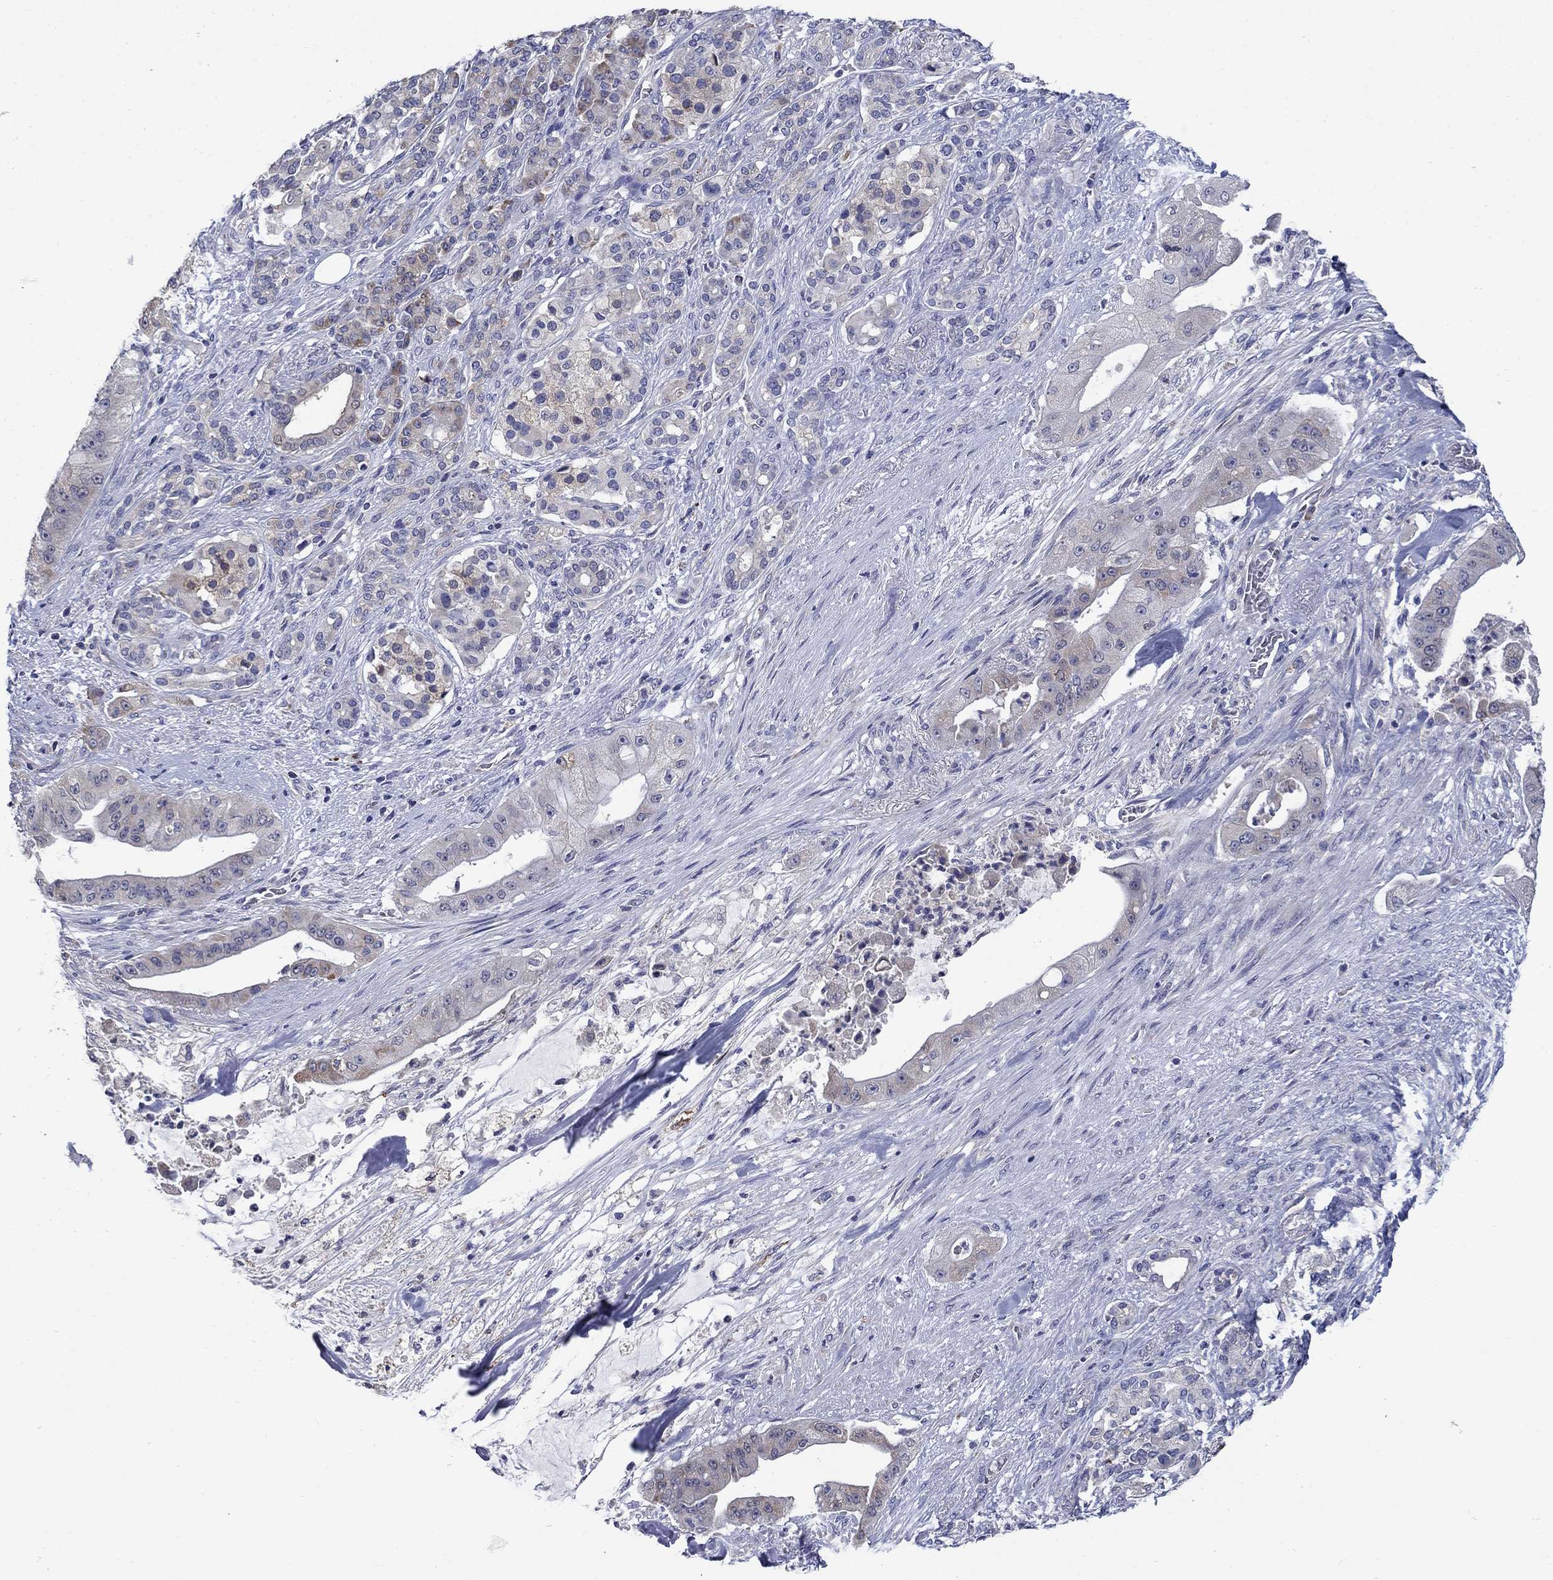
{"staining": {"intensity": "weak", "quantity": "<25%", "location": "cytoplasmic/membranous"}, "tissue": "pancreatic cancer", "cell_type": "Tumor cells", "image_type": "cancer", "snomed": [{"axis": "morphology", "description": "Normal tissue, NOS"}, {"axis": "morphology", "description": "Inflammation, NOS"}, {"axis": "morphology", "description": "Adenocarcinoma, NOS"}, {"axis": "topography", "description": "Pancreas"}], "caption": "High magnification brightfield microscopy of adenocarcinoma (pancreatic) stained with DAB (3,3'-diaminobenzidine) (brown) and counterstained with hematoxylin (blue): tumor cells show no significant positivity.", "gene": "SULT2B1", "patient": {"sex": "male", "age": 57}}